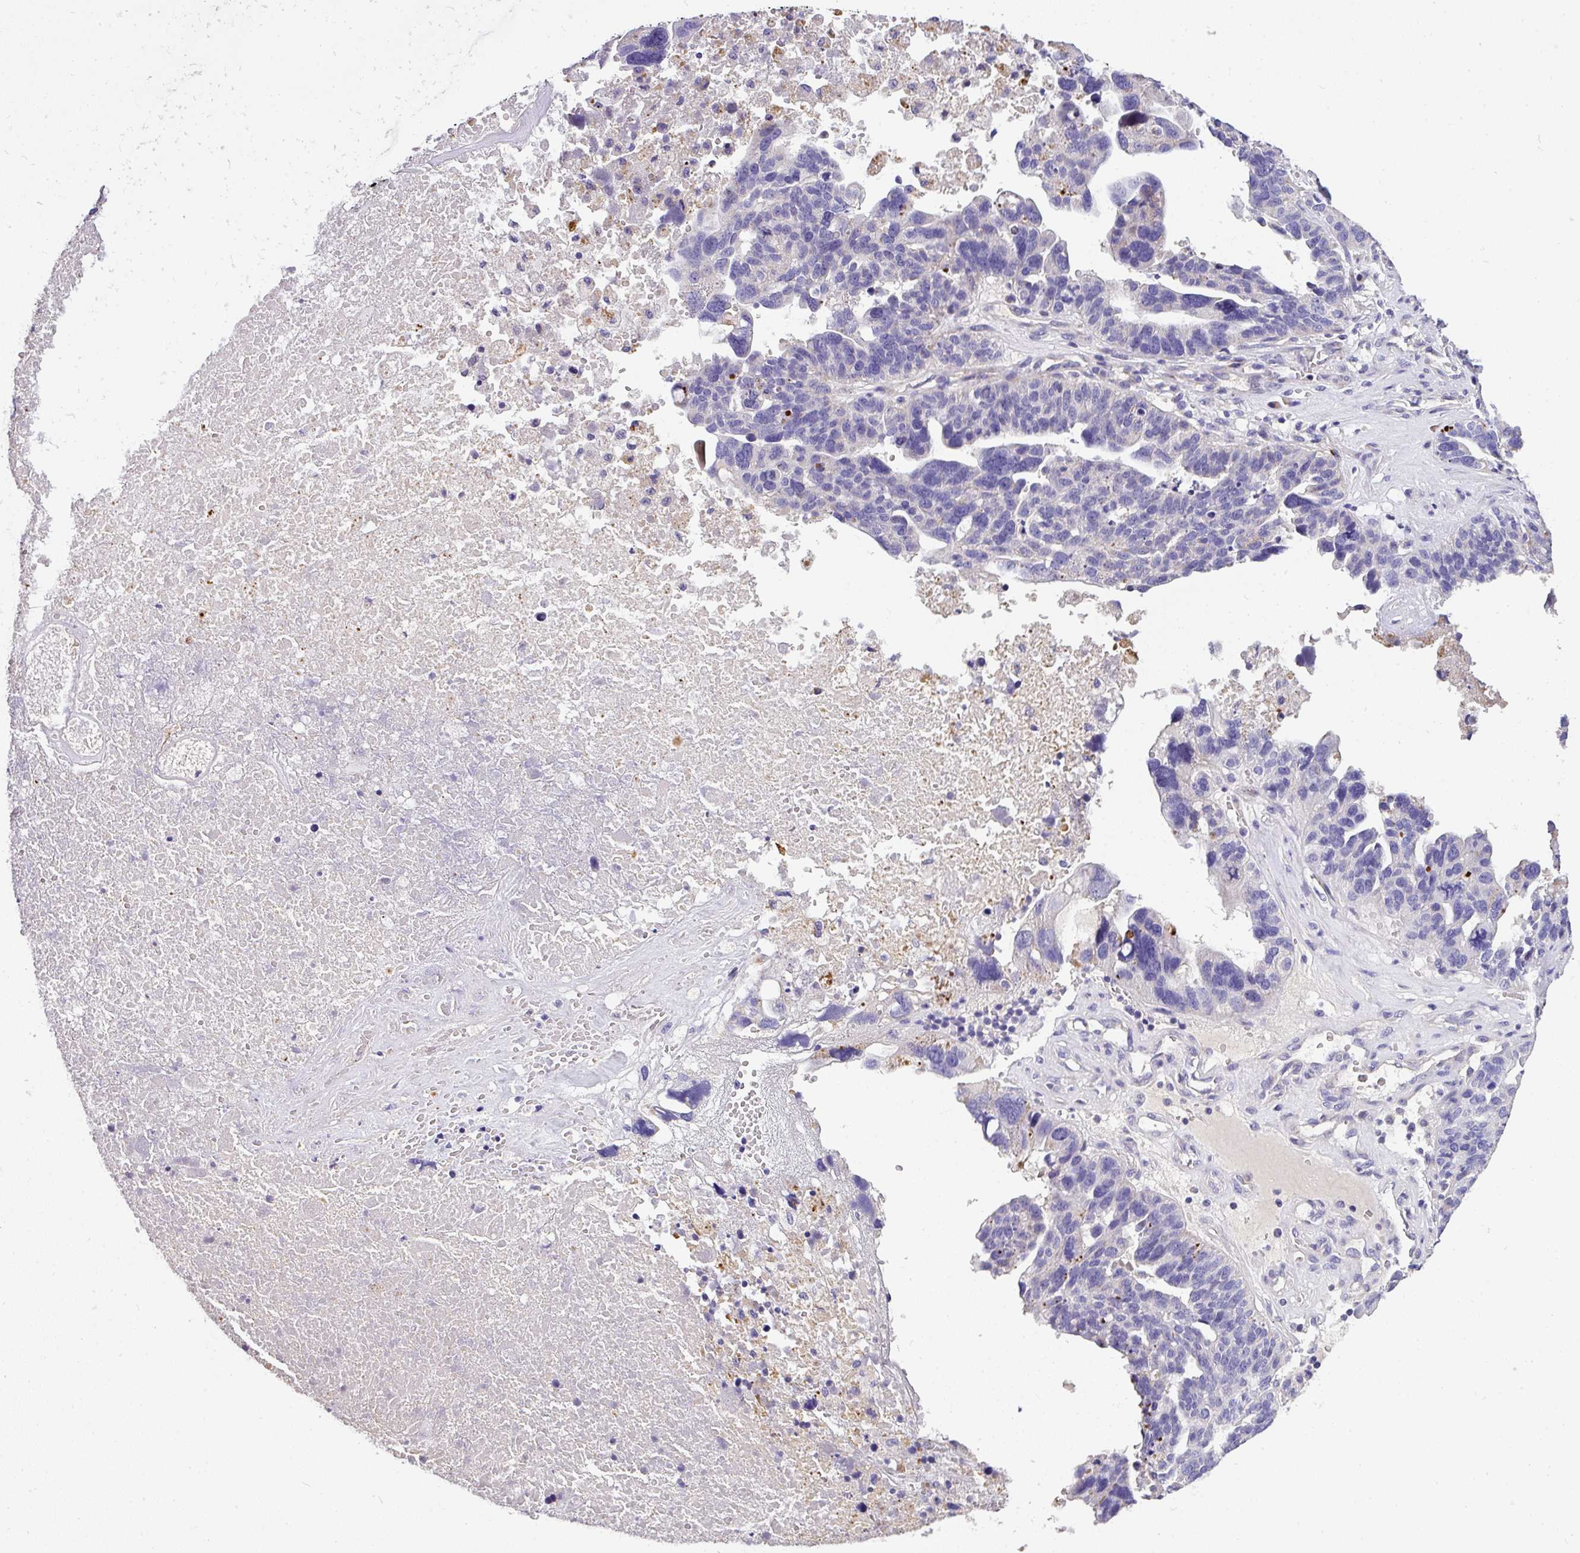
{"staining": {"intensity": "negative", "quantity": "none", "location": "none"}, "tissue": "ovarian cancer", "cell_type": "Tumor cells", "image_type": "cancer", "snomed": [{"axis": "morphology", "description": "Cystadenocarcinoma, serous, NOS"}, {"axis": "topography", "description": "Ovary"}], "caption": "IHC of human ovarian cancer (serous cystadenocarcinoma) shows no positivity in tumor cells.", "gene": "ANXA2R", "patient": {"sex": "female", "age": 59}}